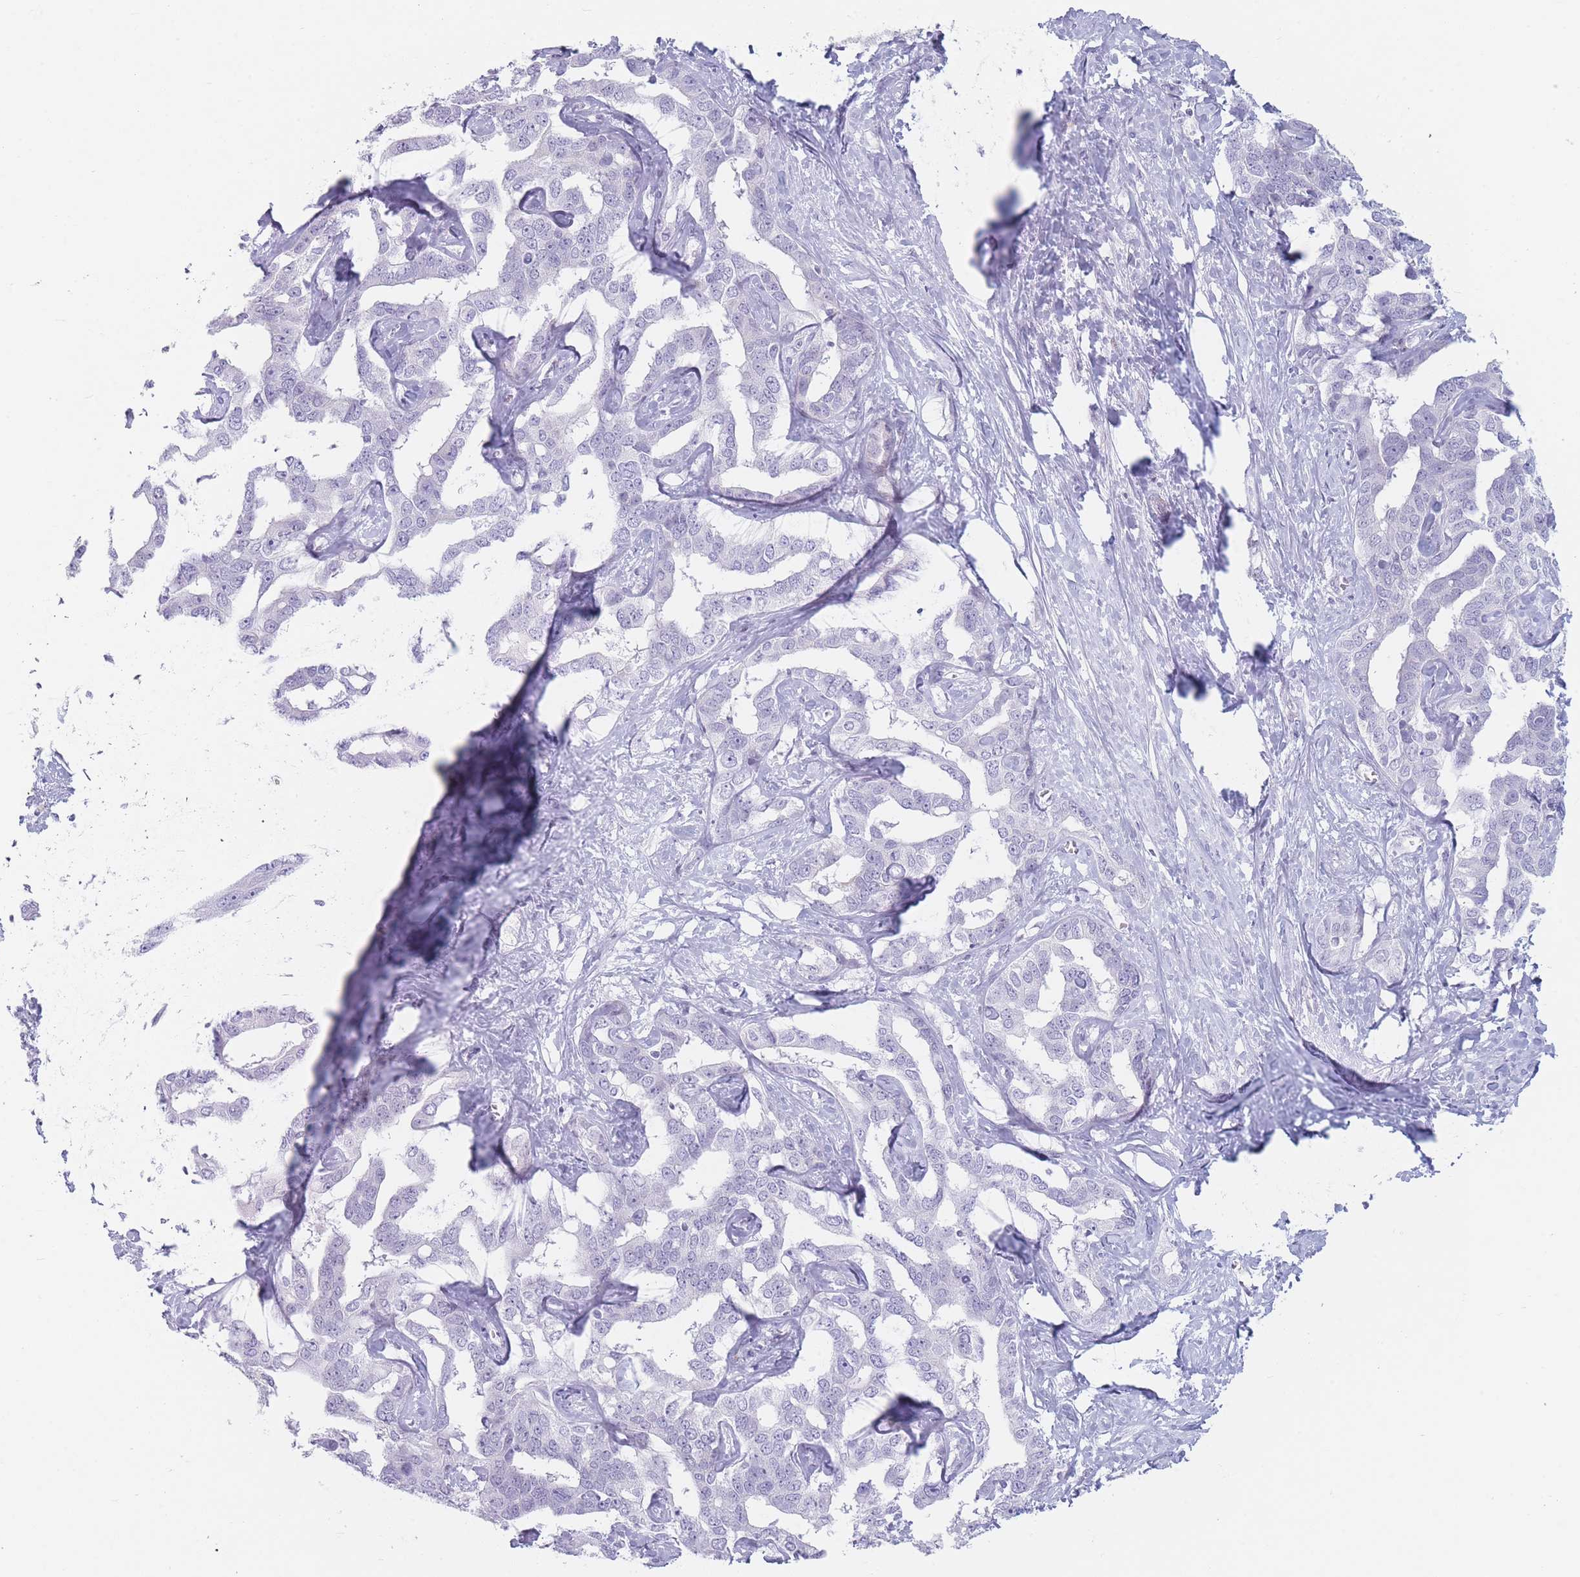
{"staining": {"intensity": "negative", "quantity": "none", "location": "none"}, "tissue": "liver cancer", "cell_type": "Tumor cells", "image_type": "cancer", "snomed": [{"axis": "morphology", "description": "Cholangiocarcinoma"}, {"axis": "topography", "description": "Liver"}], "caption": "Immunohistochemistry (IHC) photomicrograph of cholangiocarcinoma (liver) stained for a protein (brown), which demonstrates no expression in tumor cells.", "gene": "IFNA6", "patient": {"sex": "male", "age": 59}}